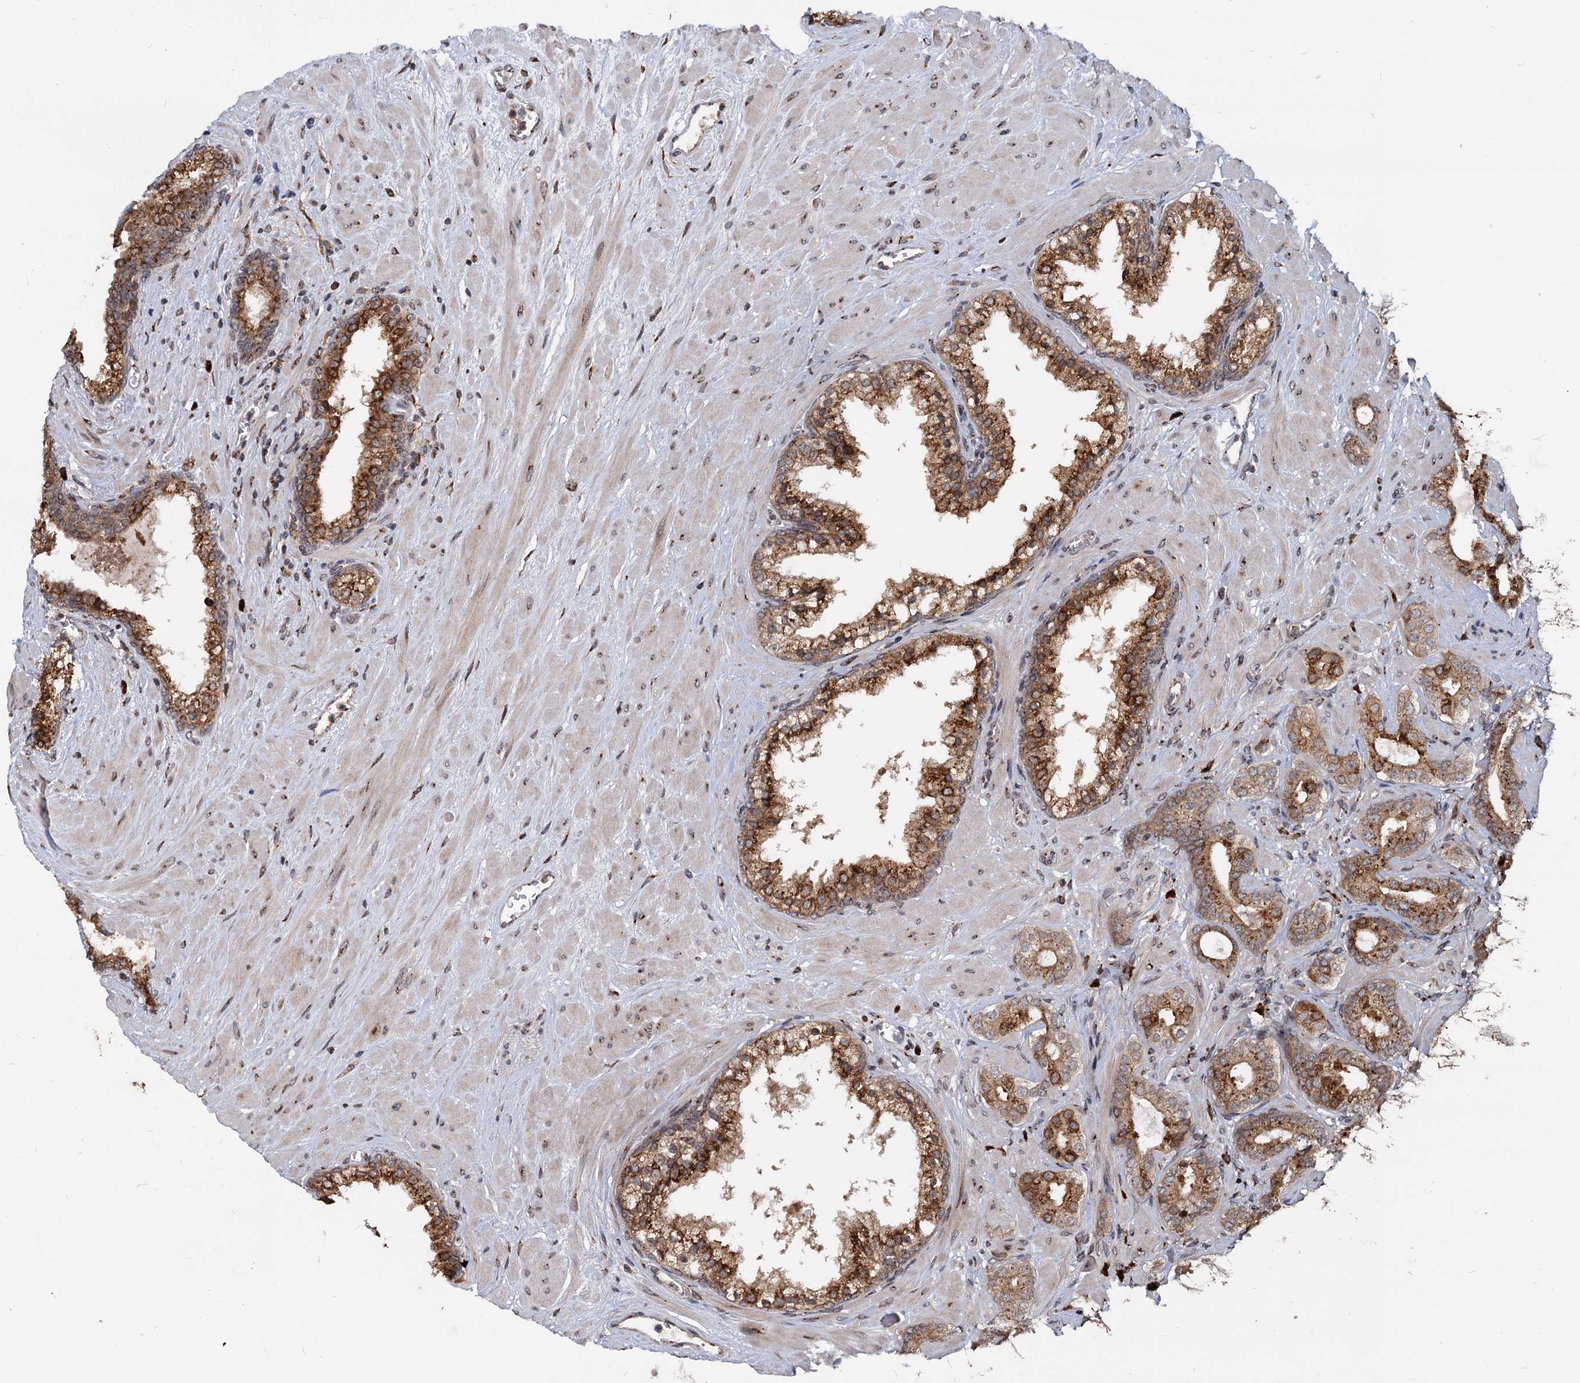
{"staining": {"intensity": "moderate", "quantity": ">75%", "location": "cytoplasmic/membranous"}, "tissue": "prostate cancer", "cell_type": "Tumor cells", "image_type": "cancer", "snomed": [{"axis": "morphology", "description": "Adenocarcinoma, High grade"}, {"axis": "topography", "description": "Prostate"}], "caption": "A photomicrograph of prostate adenocarcinoma (high-grade) stained for a protein demonstrates moderate cytoplasmic/membranous brown staining in tumor cells.", "gene": "SAAL1", "patient": {"sex": "male", "age": 64}}